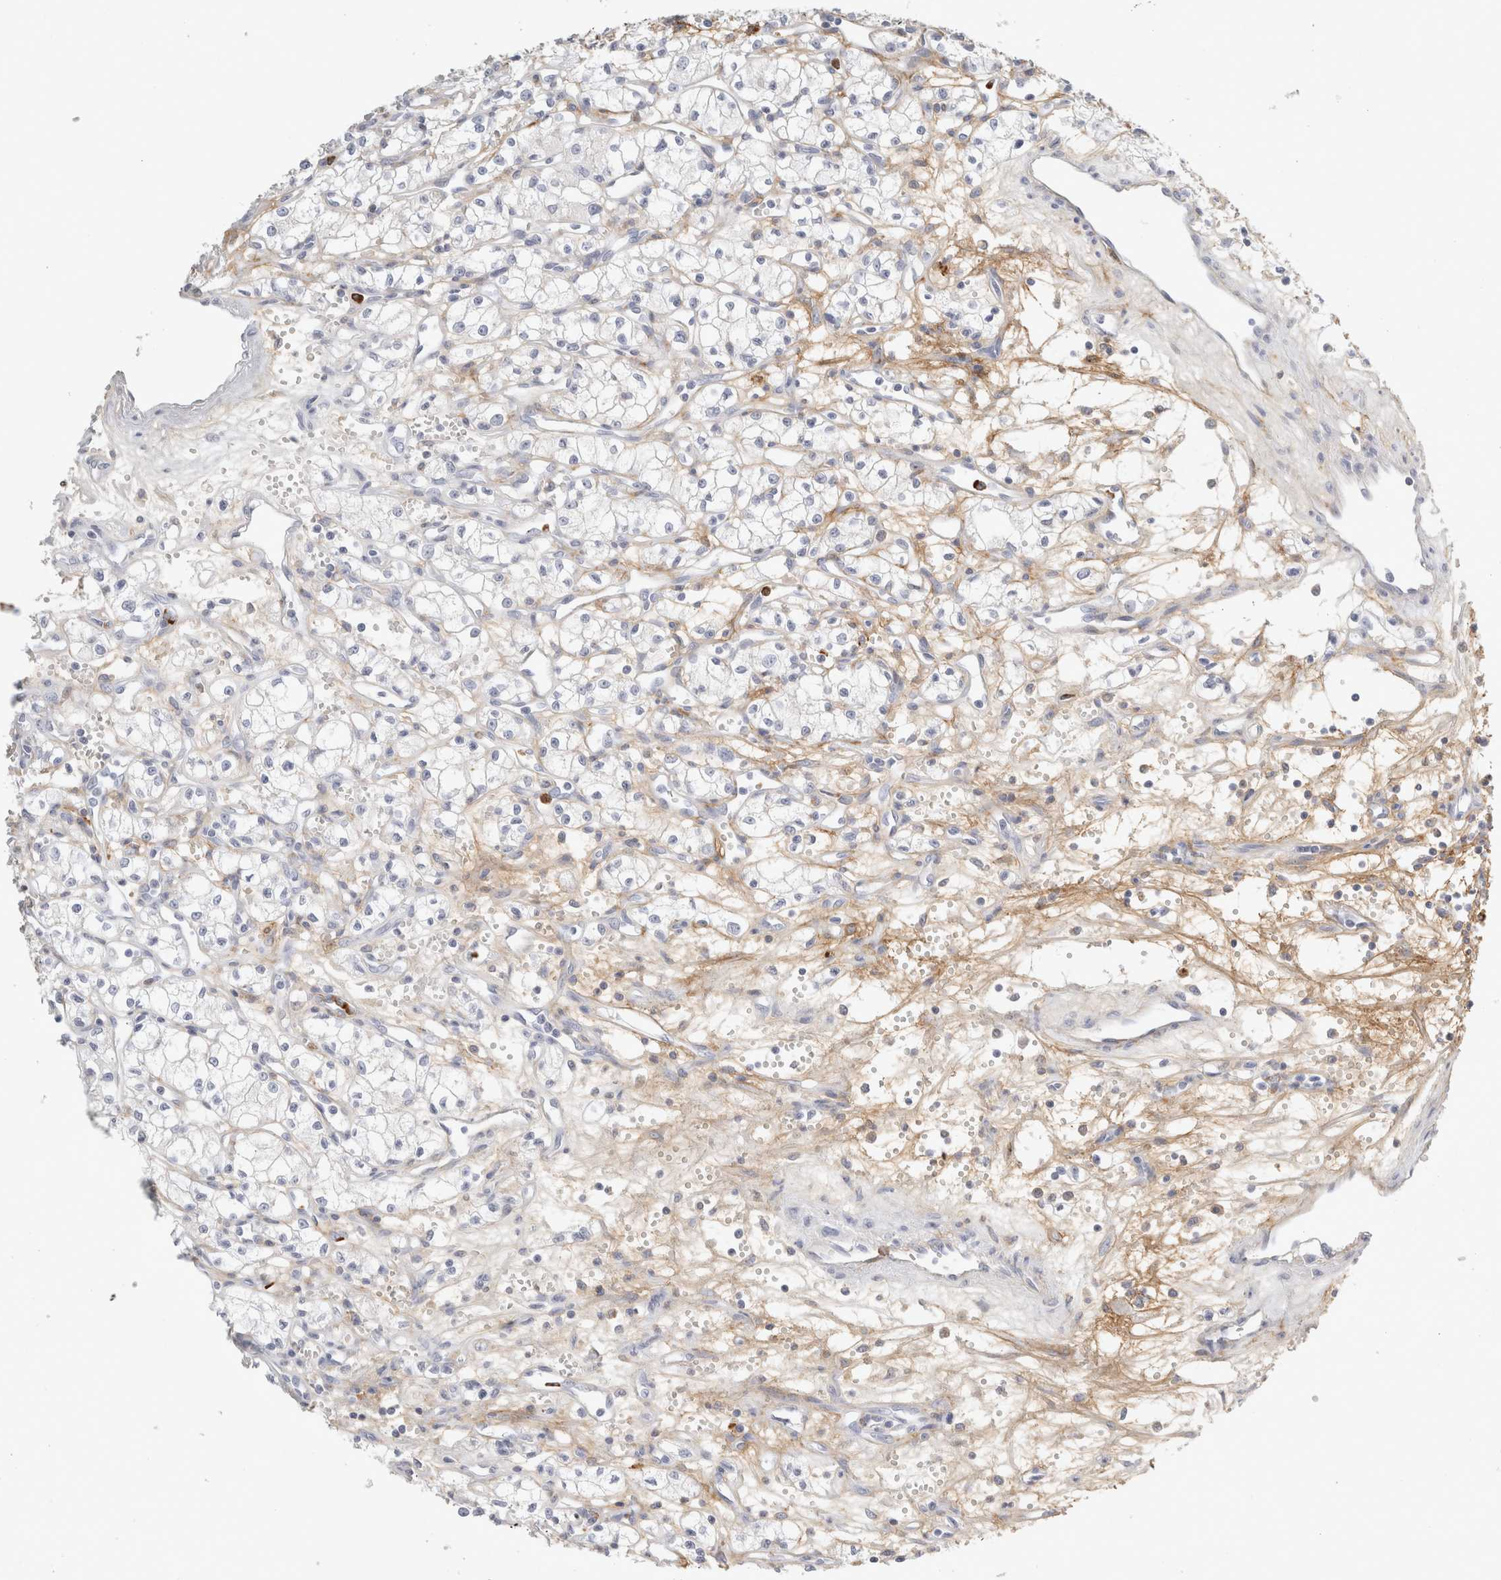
{"staining": {"intensity": "negative", "quantity": "none", "location": "none"}, "tissue": "renal cancer", "cell_type": "Tumor cells", "image_type": "cancer", "snomed": [{"axis": "morphology", "description": "Adenocarcinoma, NOS"}, {"axis": "topography", "description": "Kidney"}], "caption": "Immunohistochemistry image of human renal adenocarcinoma stained for a protein (brown), which shows no staining in tumor cells. The staining is performed using DAB (3,3'-diaminobenzidine) brown chromogen with nuclei counter-stained in using hematoxylin.", "gene": "FGL2", "patient": {"sex": "male", "age": 59}}